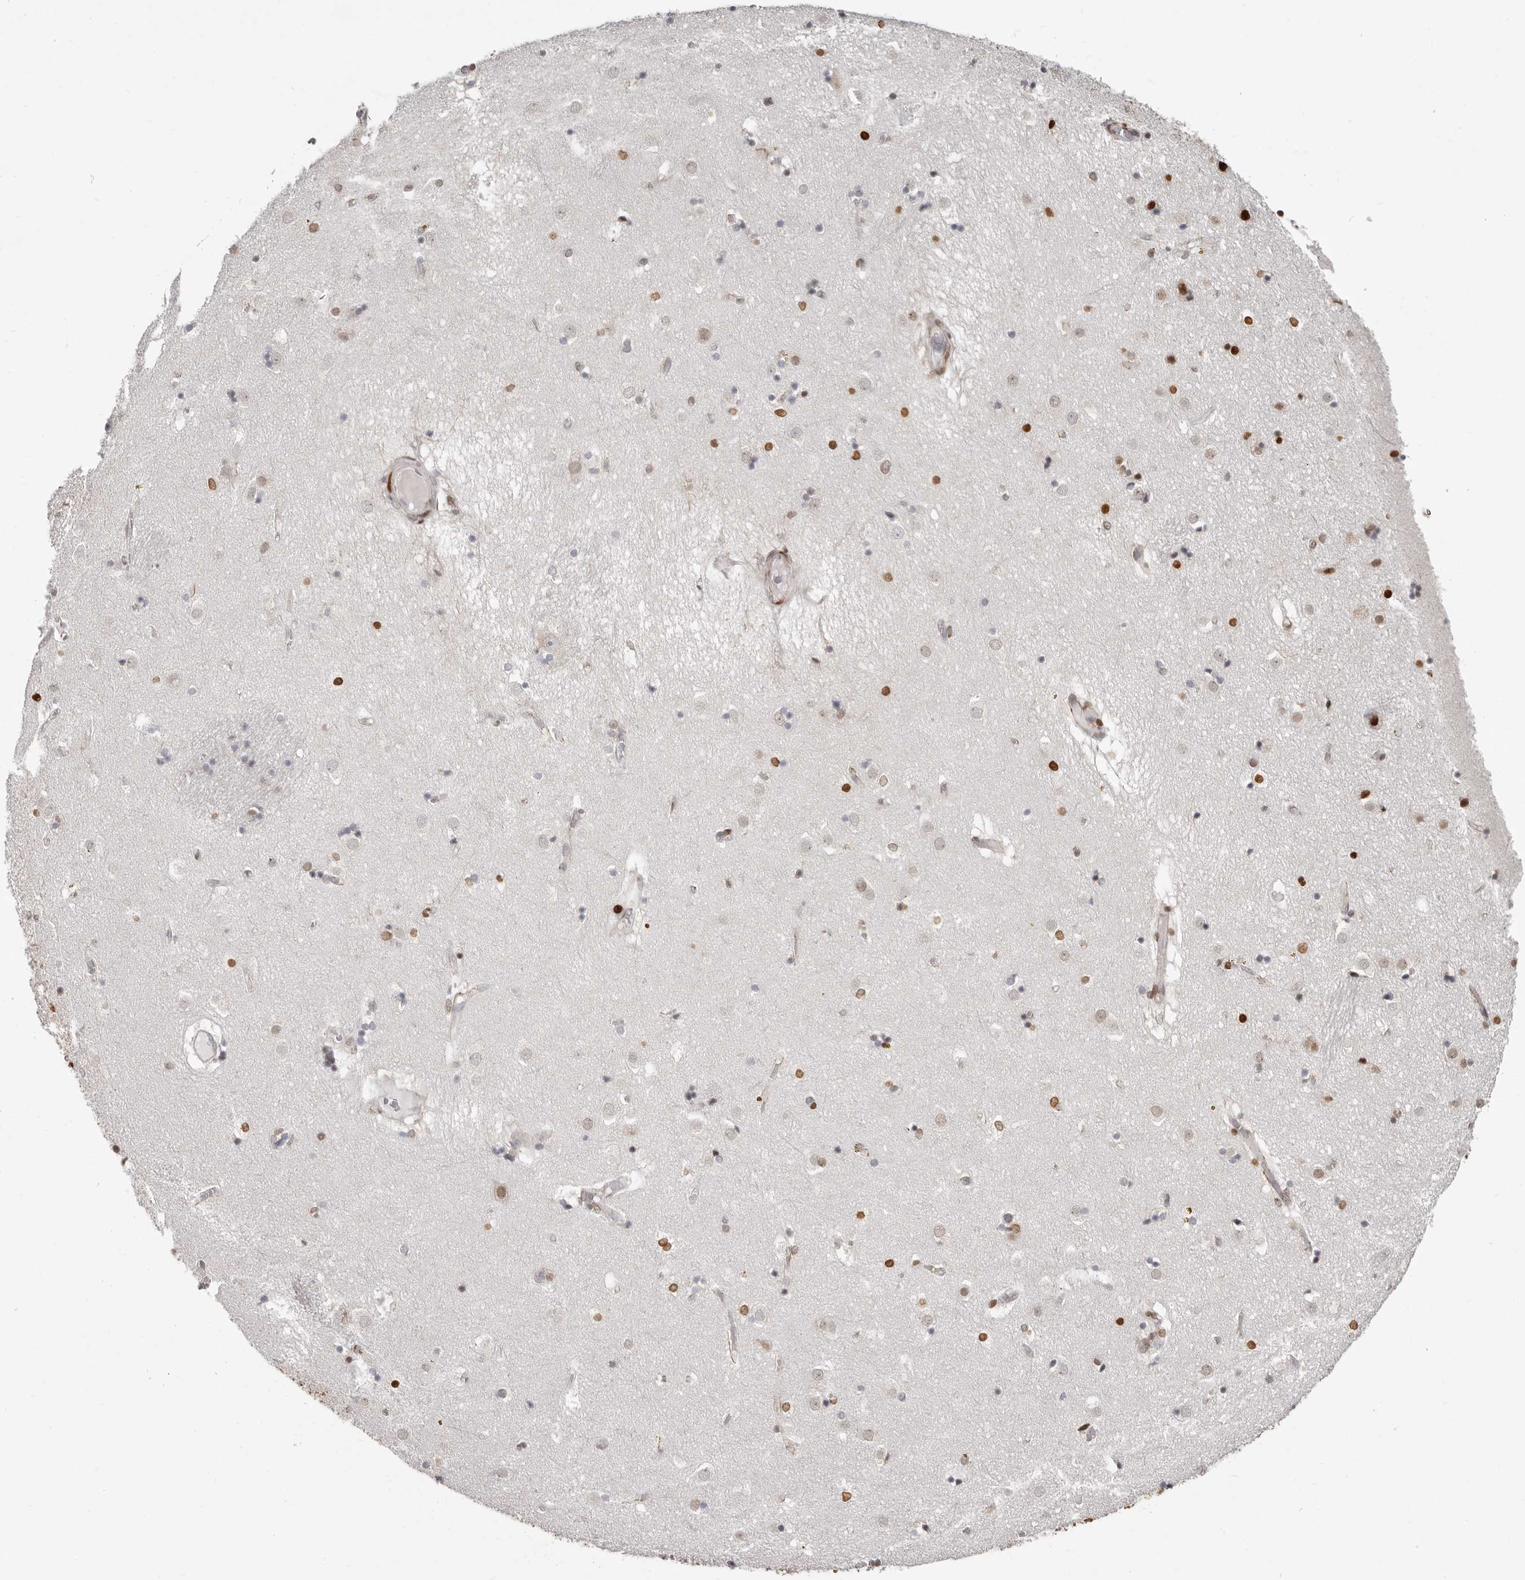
{"staining": {"intensity": "strong", "quantity": "<25%", "location": "nuclear"}, "tissue": "caudate", "cell_type": "Glial cells", "image_type": "normal", "snomed": [{"axis": "morphology", "description": "Normal tissue, NOS"}, {"axis": "topography", "description": "Lateral ventricle wall"}], "caption": "Caudate stained with a protein marker demonstrates strong staining in glial cells.", "gene": "SRP19", "patient": {"sex": "male", "age": 70}}